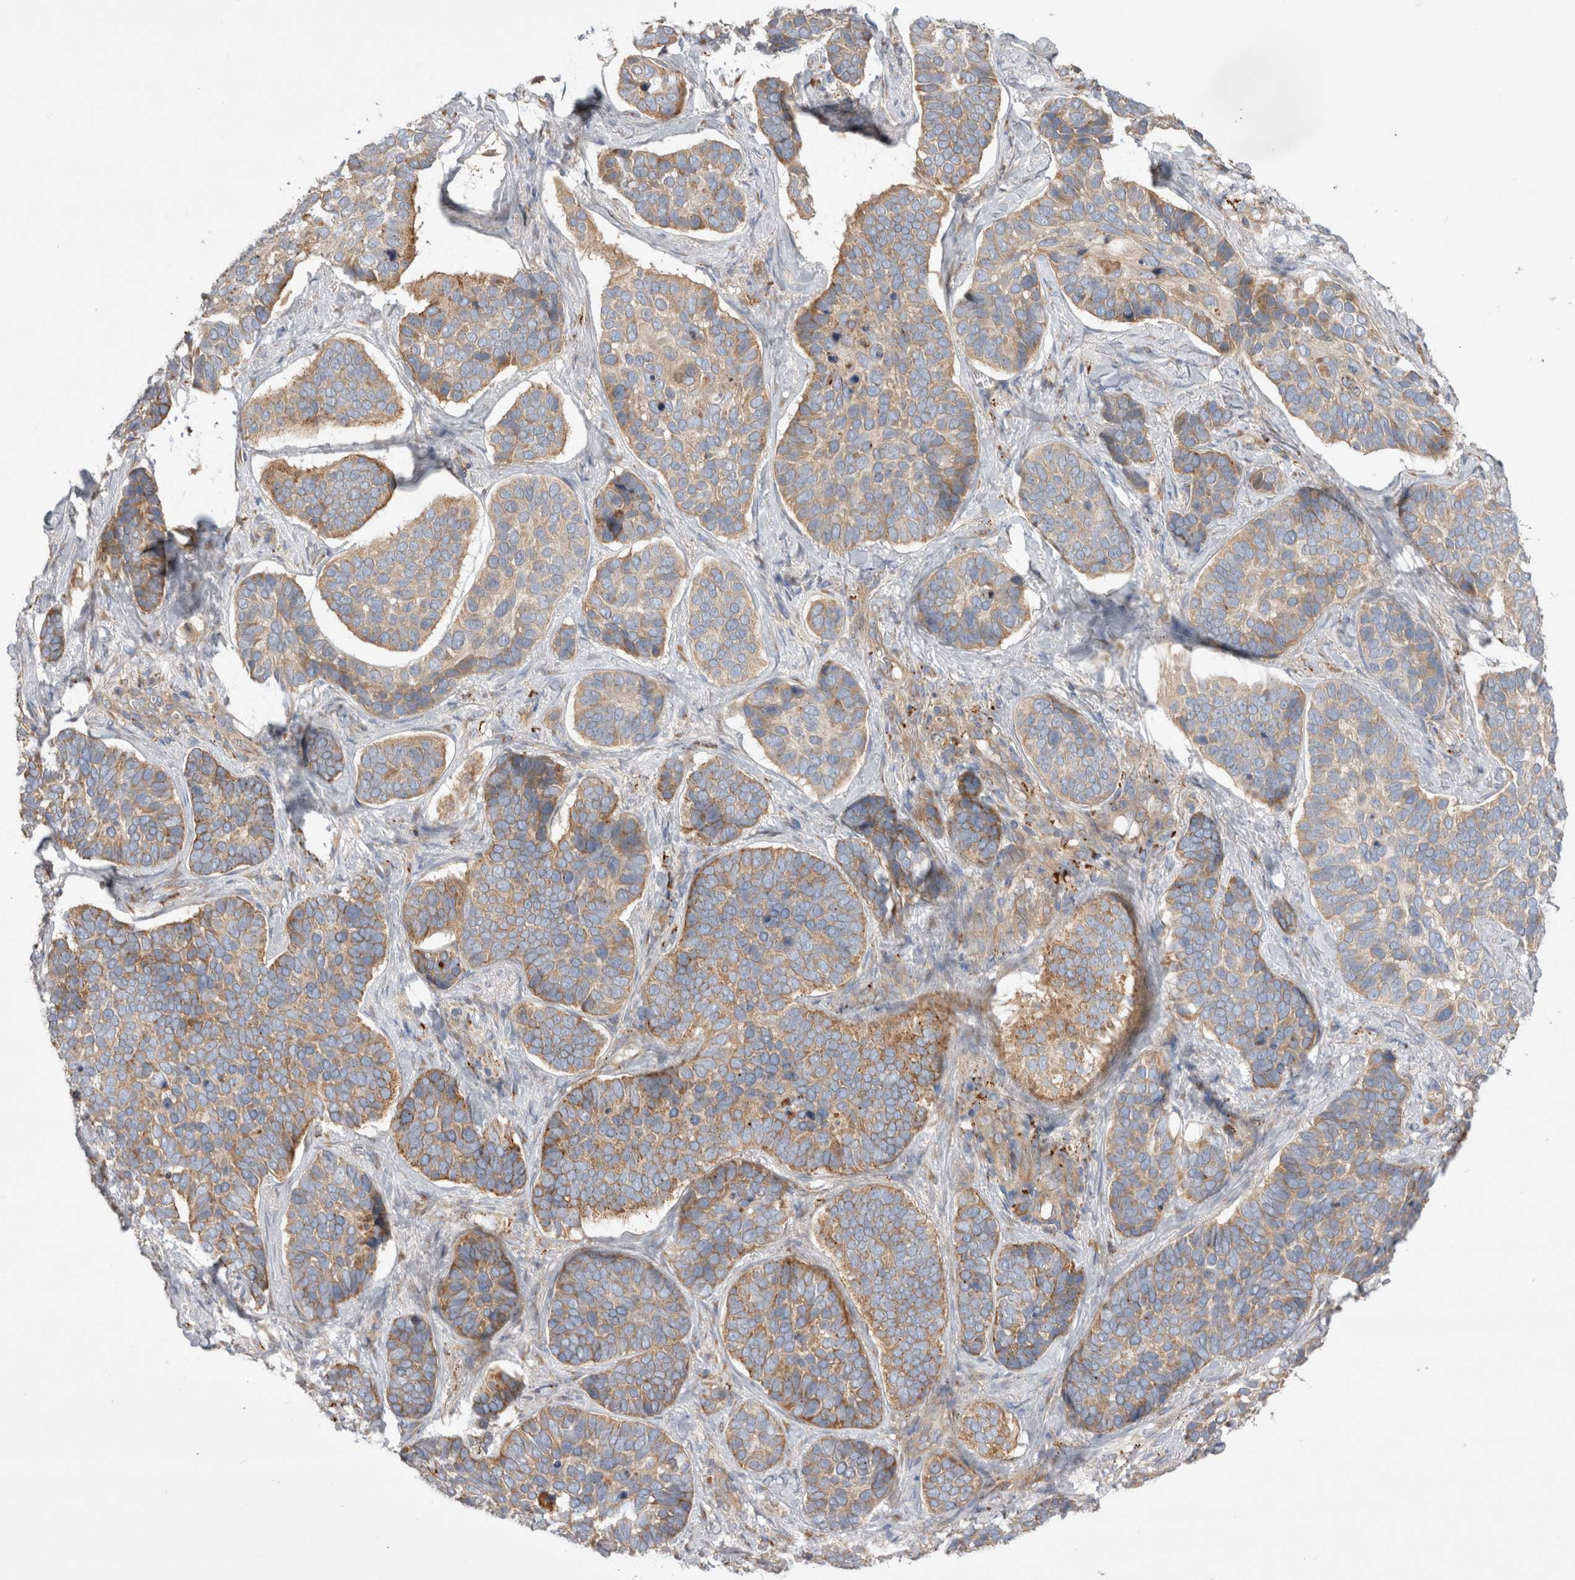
{"staining": {"intensity": "moderate", "quantity": ">75%", "location": "cytoplasmic/membranous"}, "tissue": "skin cancer", "cell_type": "Tumor cells", "image_type": "cancer", "snomed": [{"axis": "morphology", "description": "Basal cell carcinoma"}, {"axis": "topography", "description": "Skin"}], "caption": "A medium amount of moderate cytoplasmic/membranous staining is present in approximately >75% of tumor cells in skin cancer tissue.", "gene": "PDCD10", "patient": {"sex": "male", "age": 62}}